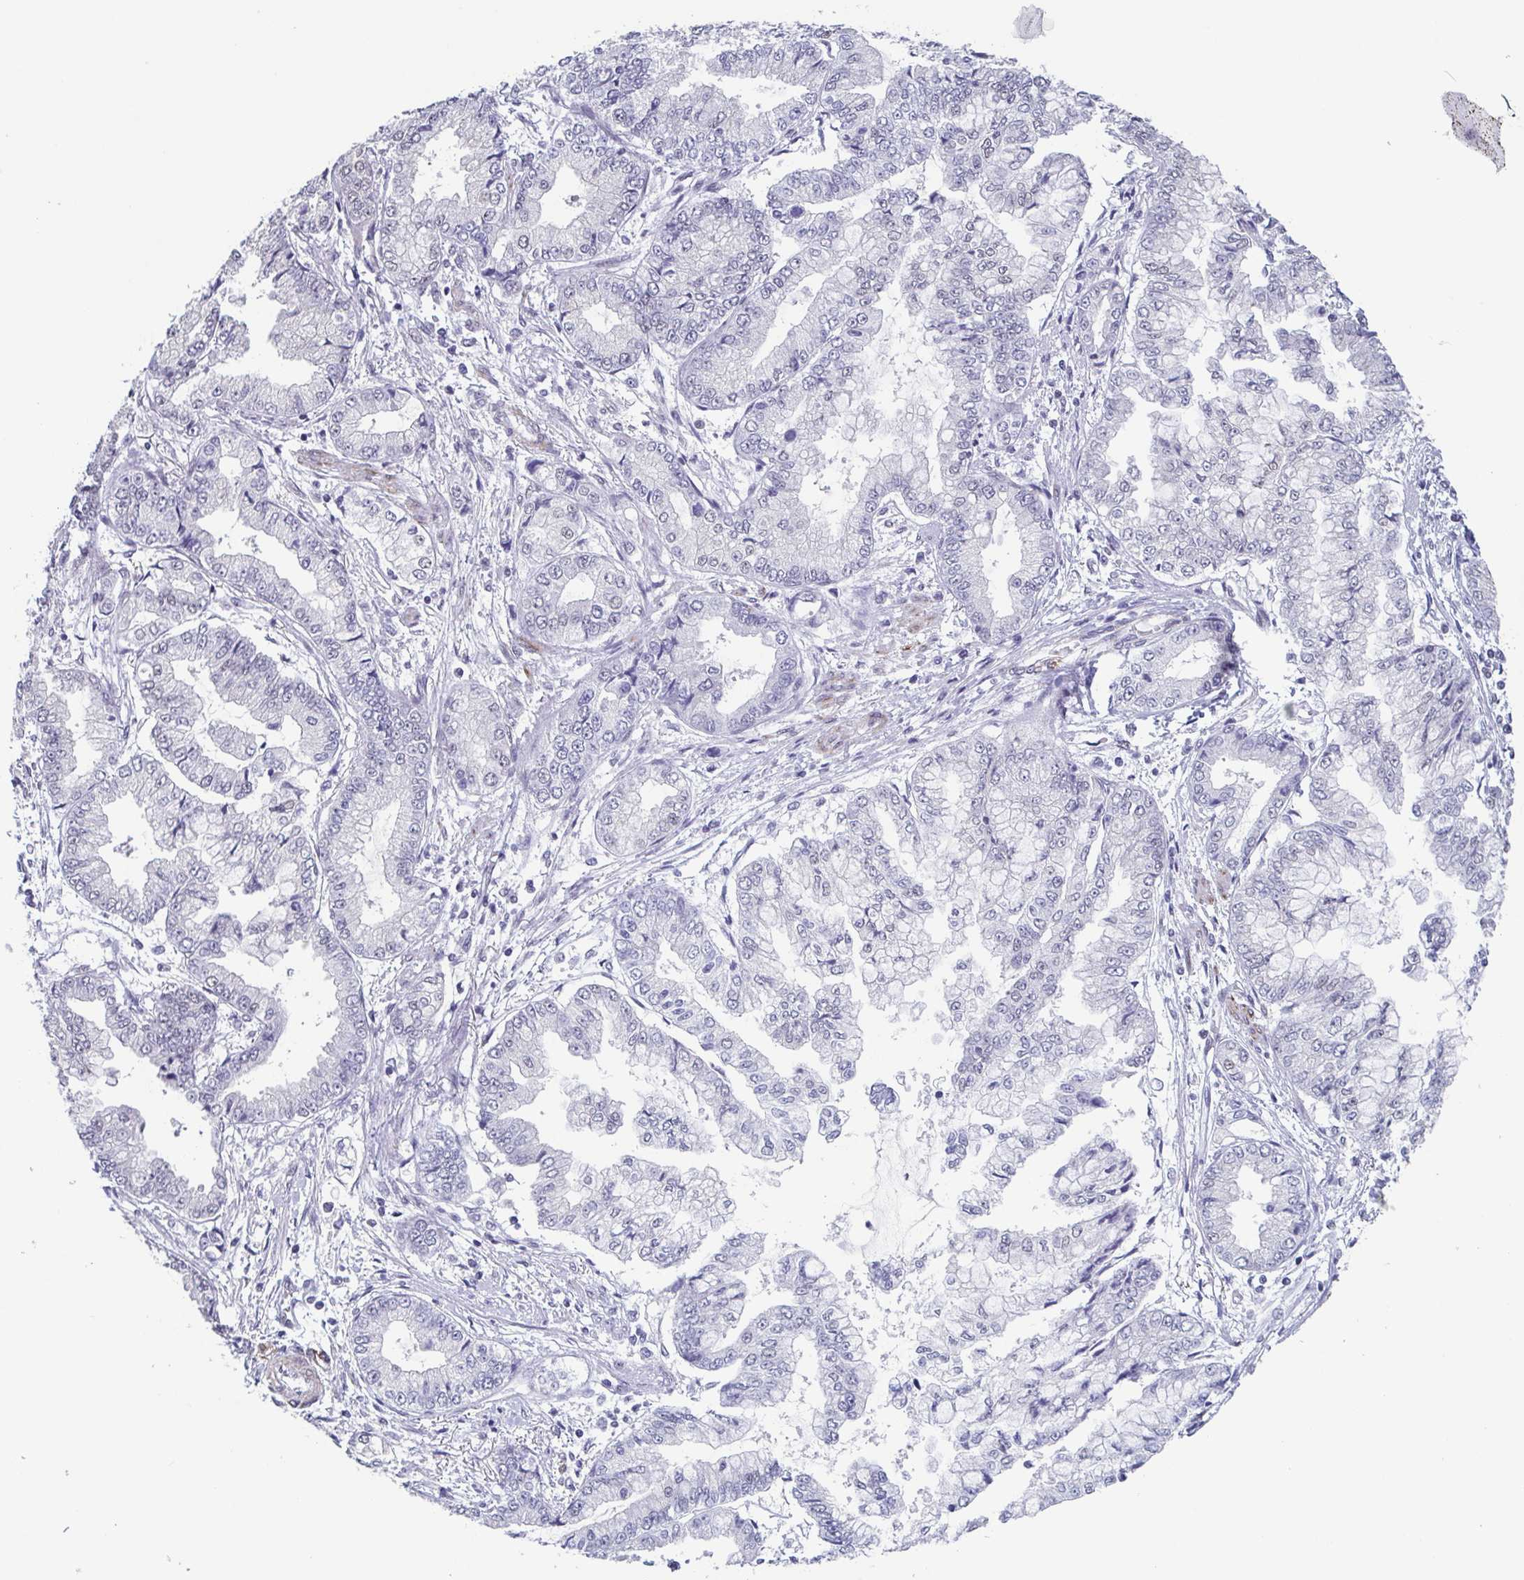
{"staining": {"intensity": "negative", "quantity": "none", "location": "none"}, "tissue": "stomach cancer", "cell_type": "Tumor cells", "image_type": "cancer", "snomed": [{"axis": "morphology", "description": "Adenocarcinoma, NOS"}, {"axis": "topography", "description": "Stomach, upper"}], "caption": "IHC of human stomach cancer reveals no staining in tumor cells.", "gene": "TMEM92", "patient": {"sex": "female", "age": 74}}